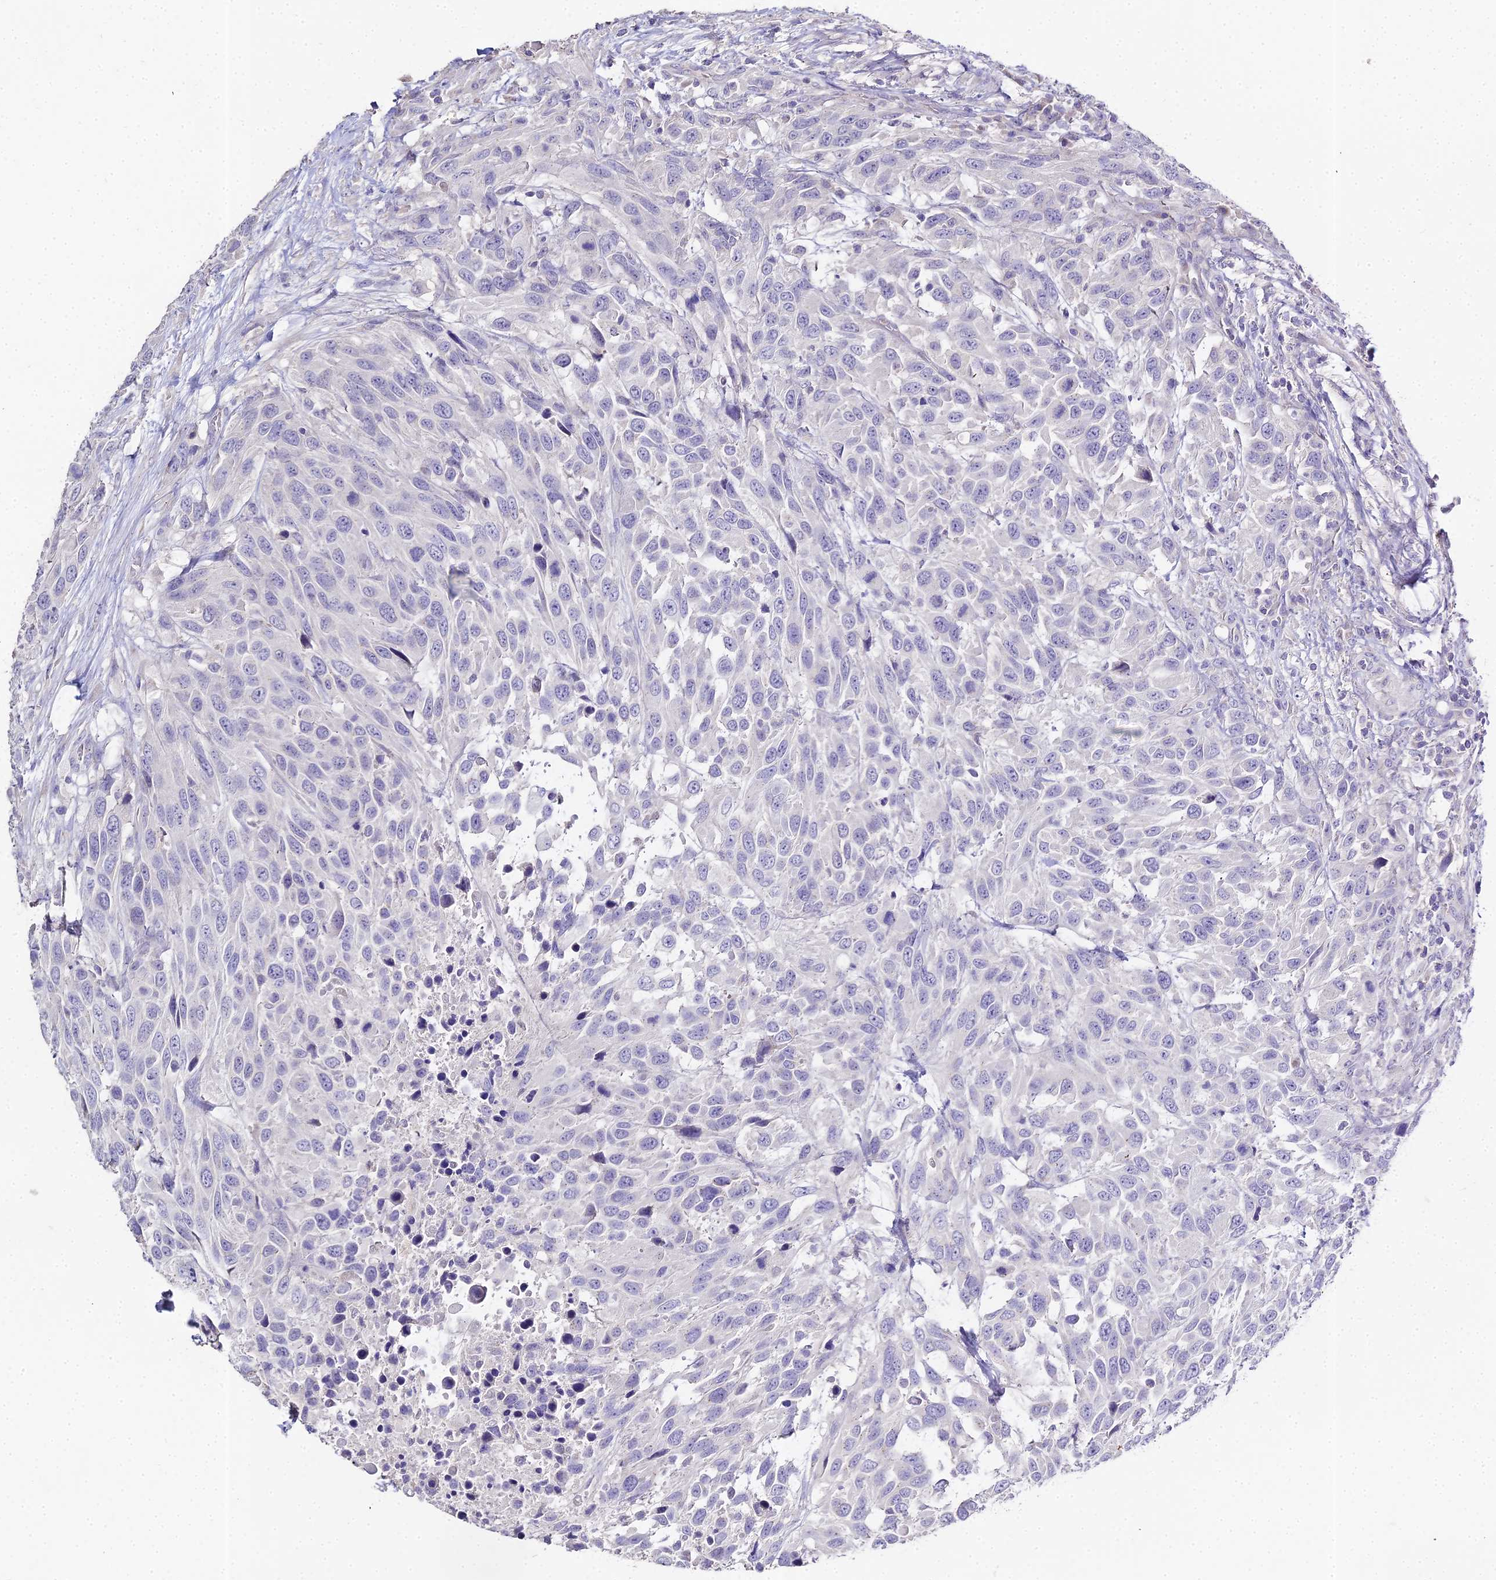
{"staining": {"intensity": "negative", "quantity": "none", "location": "none"}, "tissue": "urothelial cancer", "cell_type": "Tumor cells", "image_type": "cancer", "snomed": [{"axis": "morphology", "description": "Urothelial carcinoma, High grade"}, {"axis": "topography", "description": "Urinary bladder"}], "caption": "Human urothelial carcinoma (high-grade) stained for a protein using IHC shows no staining in tumor cells.", "gene": "GLYAT", "patient": {"sex": "female", "age": 70}}